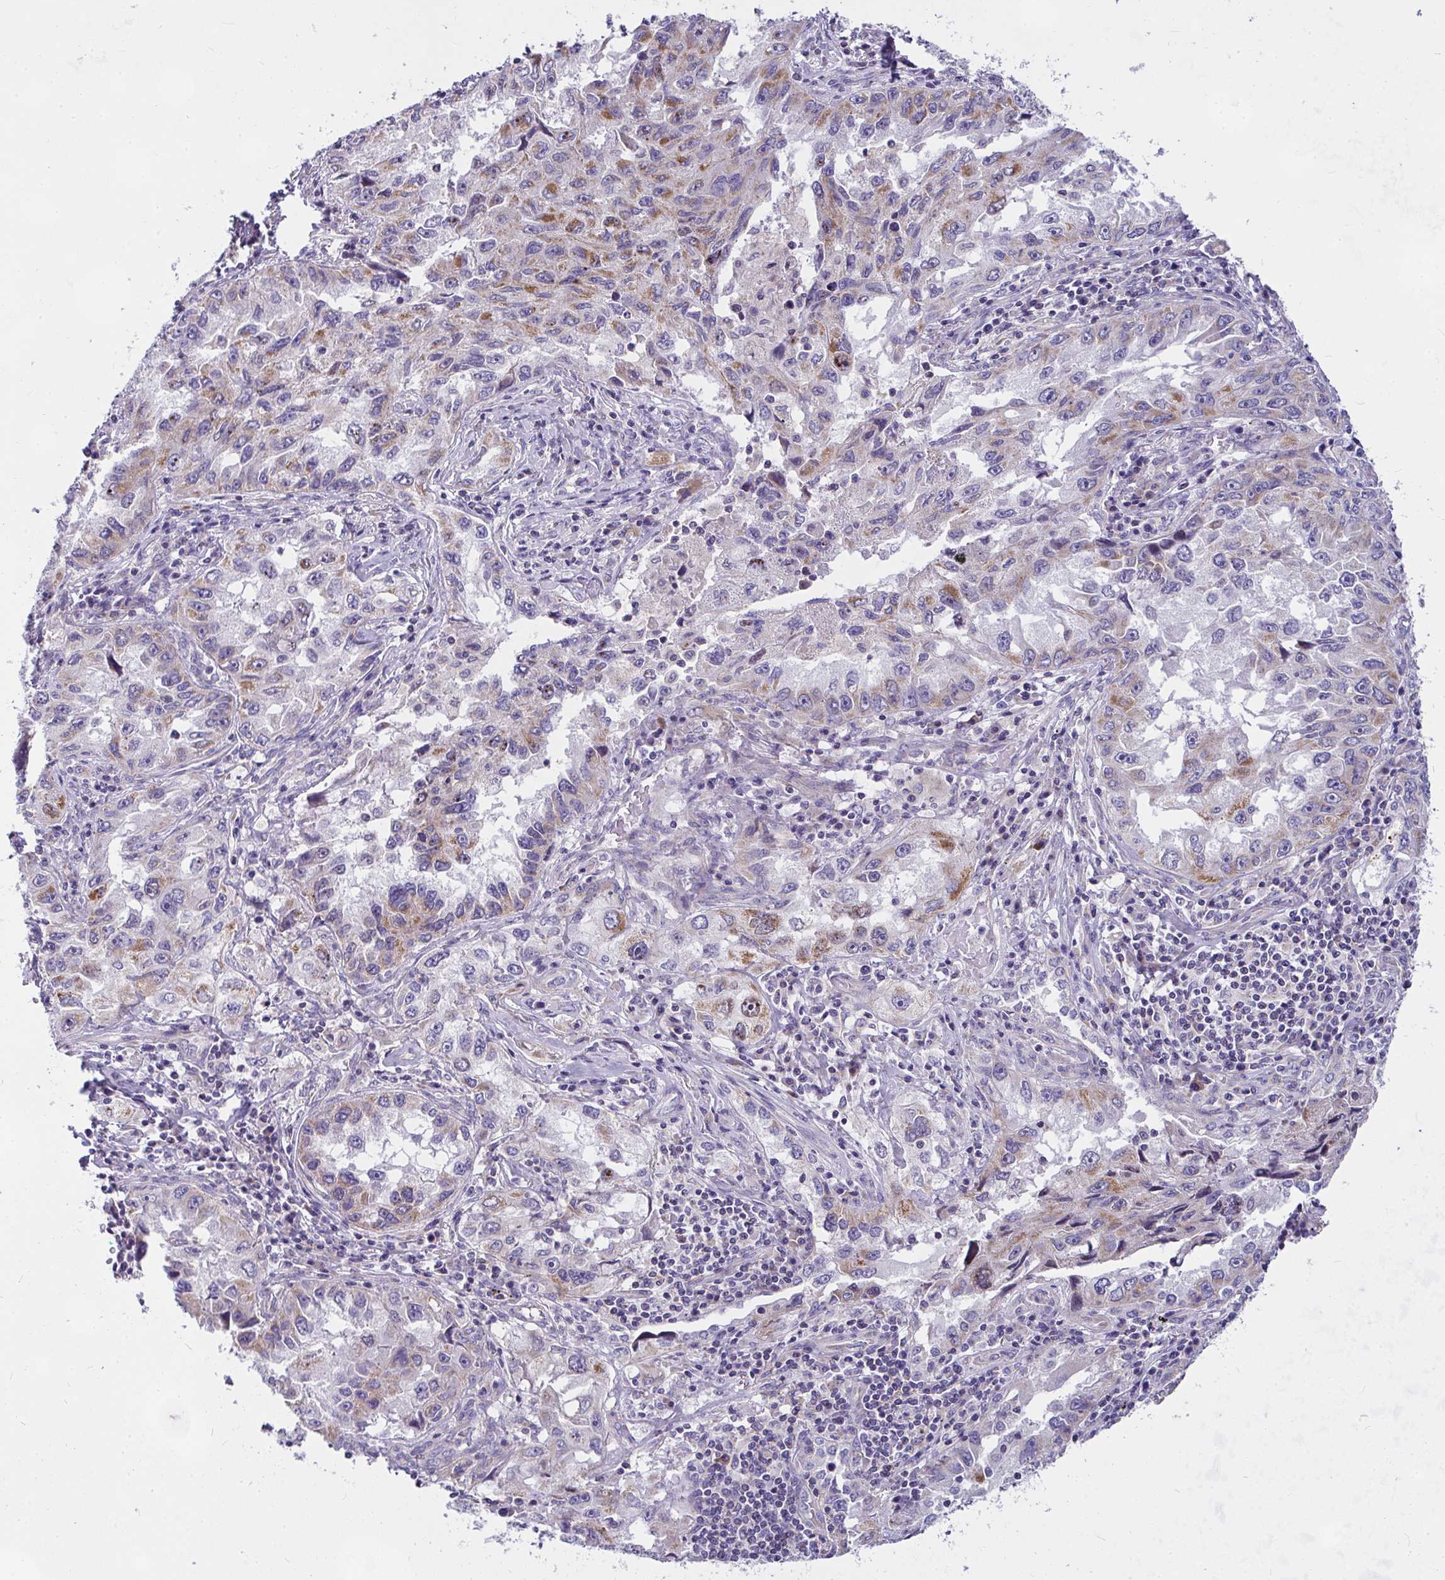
{"staining": {"intensity": "moderate", "quantity": "<25%", "location": "cytoplasmic/membranous"}, "tissue": "lung cancer", "cell_type": "Tumor cells", "image_type": "cancer", "snomed": [{"axis": "morphology", "description": "Adenocarcinoma, NOS"}, {"axis": "topography", "description": "Lung"}], "caption": "The photomicrograph reveals immunohistochemical staining of adenocarcinoma (lung). There is moderate cytoplasmic/membranous positivity is seen in approximately <25% of tumor cells.", "gene": "CEP63", "patient": {"sex": "female", "age": 73}}